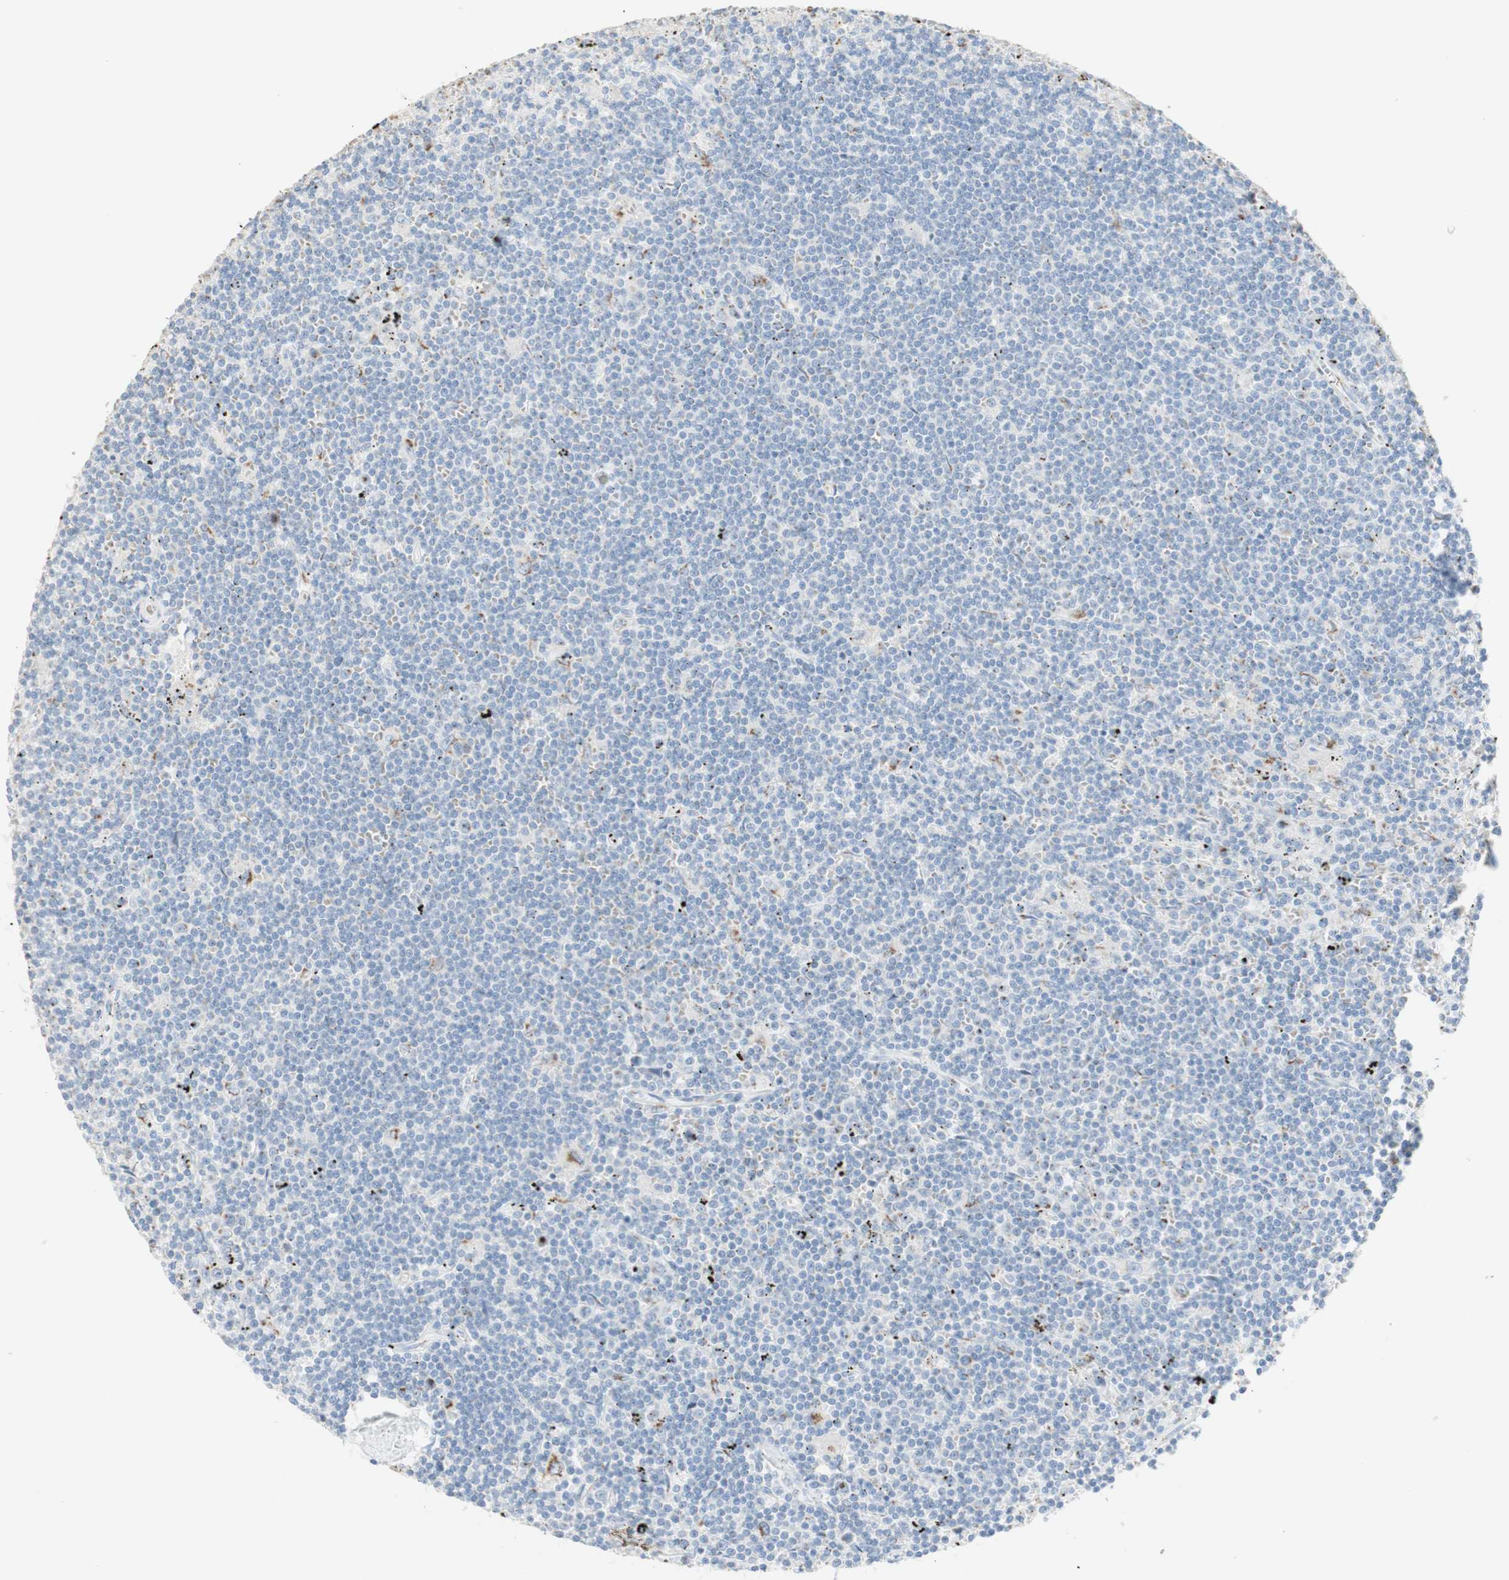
{"staining": {"intensity": "negative", "quantity": "none", "location": "none"}, "tissue": "lymphoma", "cell_type": "Tumor cells", "image_type": "cancer", "snomed": [{"axis": "morphology", "description": "Malignant lymphoma, non-Hodgkin's type, Low grade"}, {"axis": "topography", "description": "Spleen"}], "caption": "IHC of malignant lymphoma, non-Hodgkin's type (low-grade) displays no staining in tumor cells.", "gene": "MANEA", "patient": {"sex": "male", "age": 76}}